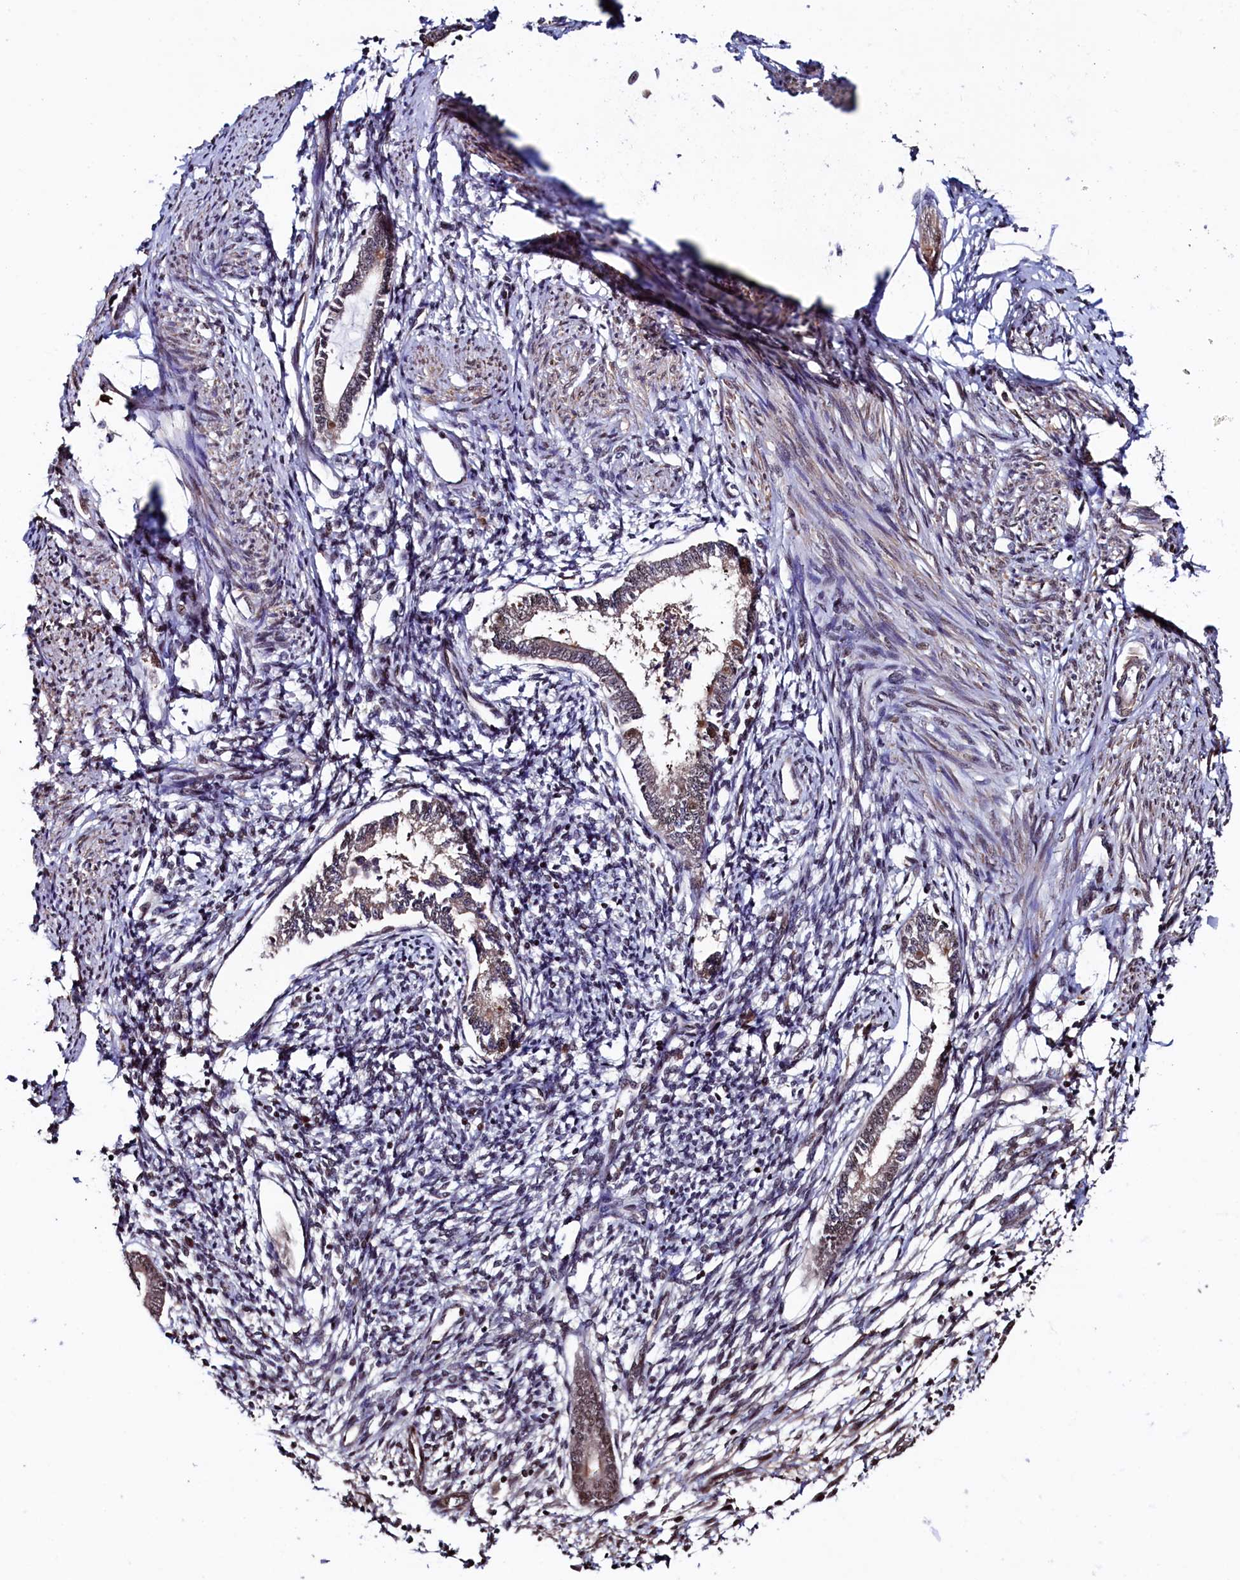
{"staining": {"intensity": "weak", "quantity": "25%-75%", "location": "nuclear"}, "tissue": "endometrium", "cell_type": "Cells in endometrial stroma", "image_type": "normal", "snomed": [{"axis": "morphology", "description": "Normal tissue, NOS"}, {"axis": "topography", "description": "Endometrium"}], "caption": "Protein staining of normal endometrium demonstrates weak nuclear staining in approximately 25%-75% of cells in endometrial stroma. (DAB = brown stain, brightfield microscopy at high magnification).", "gene": "LEO1", "patient": {"sex": "female", "age": 56}}